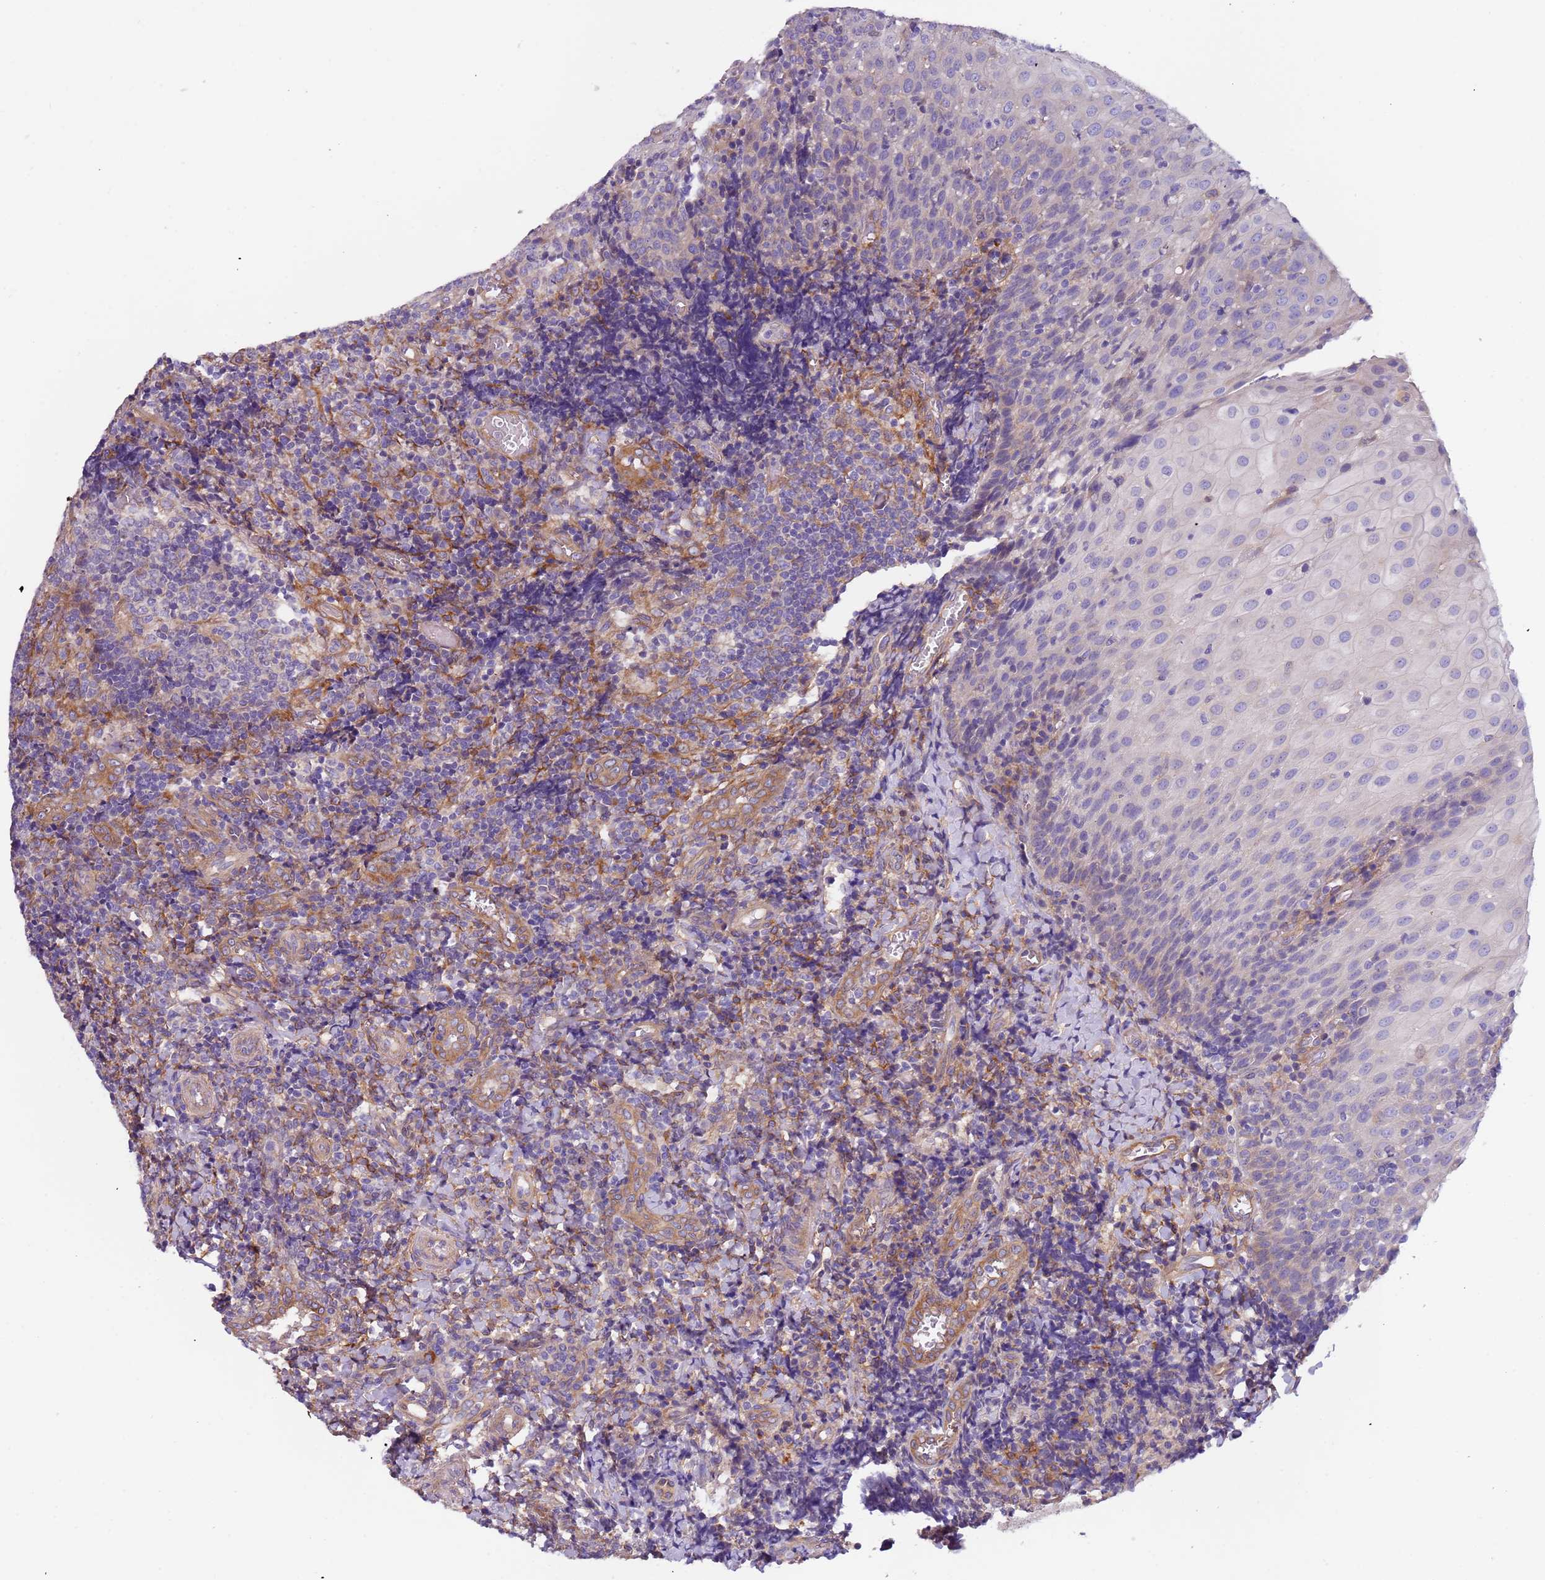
{"staining": {"intensity": "negative", "quantity": "none", "location": "none"}, "tissue": "tonsil", "cell_type": "Germinal center cells", "image_type": "normal", "snomed": [{"axis": "morphology", "description": "Normal tissue, NOS"}, {"axis": "topography", "description": "Tonsil"}], "caption": "DAB (3,3'-diaminobenzidine) immunohistochemical staining of benign human tonsil displays no significant expression in germinal center cells. (Stains: DAB immunohistochemistry with hematoxylin counter stain, Microscopy: brightfield microscopy at high magnification).", "gene": "LAMB4", "patient": {"sex": "female", "age": 19}}